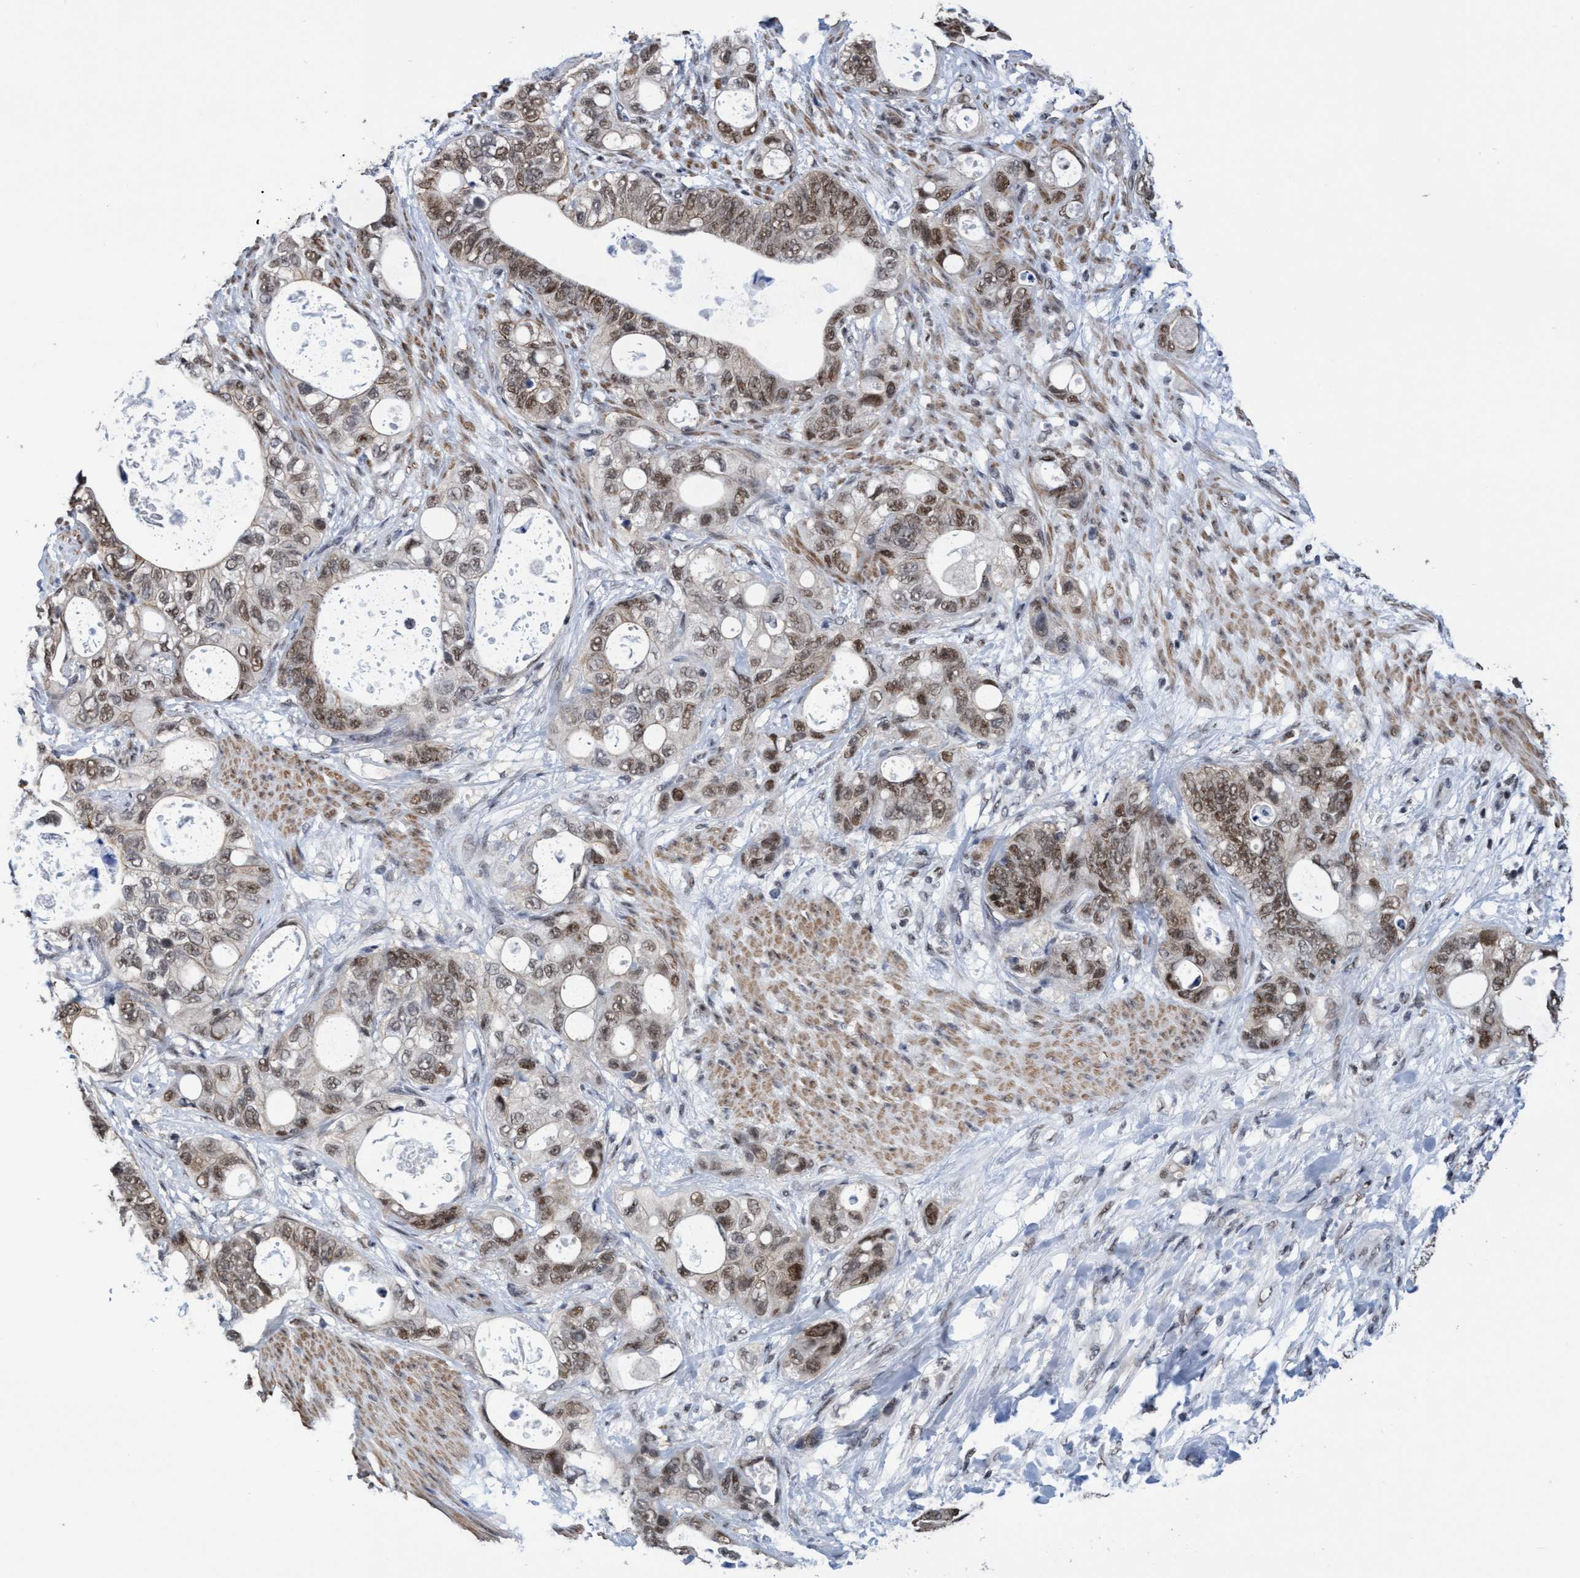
{"staining": {"intensity": "moderate", "quantity": ">75%", "location": "cytoplasmic/membranous,nuclear"}, "tissue": "stomach cancer", "cell_type": "Tumor cells", "image_type": "cancer", "snomed": [{"axis": "morphology", "description": "Normal tissue, NOS"}, {"axis": "morphology", "description": "Adenocarcinoma, NOS"}, {"axis": "topography", "description": "Stomach"}], "caption": "An immunohistochemistry photomicrograph of neoplastic tissue is shown. Protein staining in brown shows moderate cytoplasmic/membranous and nuclear positivity in stomach cancer within tumor cells.", "gene": "C9orf78", "patient": {"sex": "female", "age": 89}}